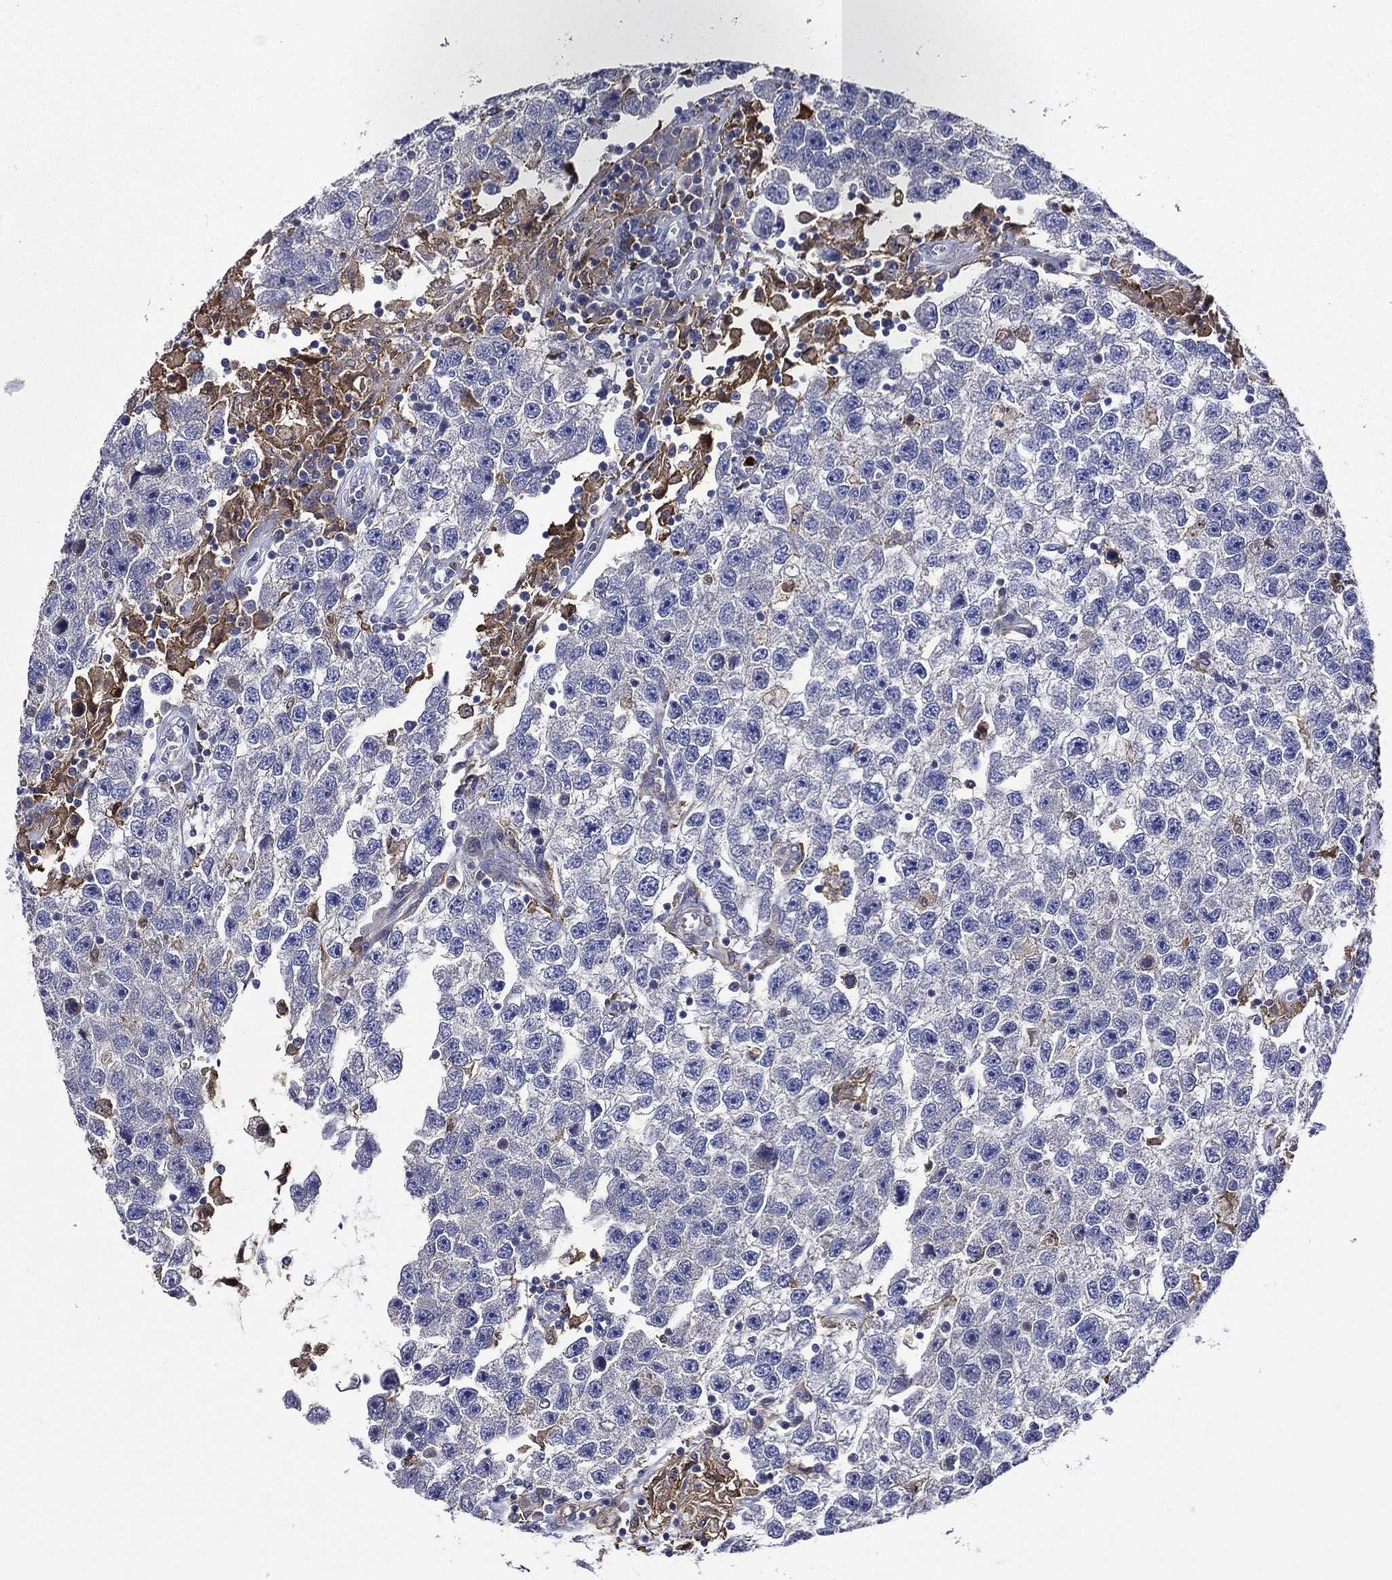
{"staining": {"intensity": "negative", "quantity": "none", "location": "none"}, "tissue": "testis cancer", "cell_type": "Tumor cells", "image_type": "cancer", "snomed": [{"axis": "morphology", "description": "Seminoma, NOS"}, {"axis": "topography", "description": "Testis"}], "caption": "Immunohistochemical staining of testis seminoma demonstrates no significant staining in tumor cells.", "gene": "GPR171", "patient": {"sex": "male", "age": 26}}